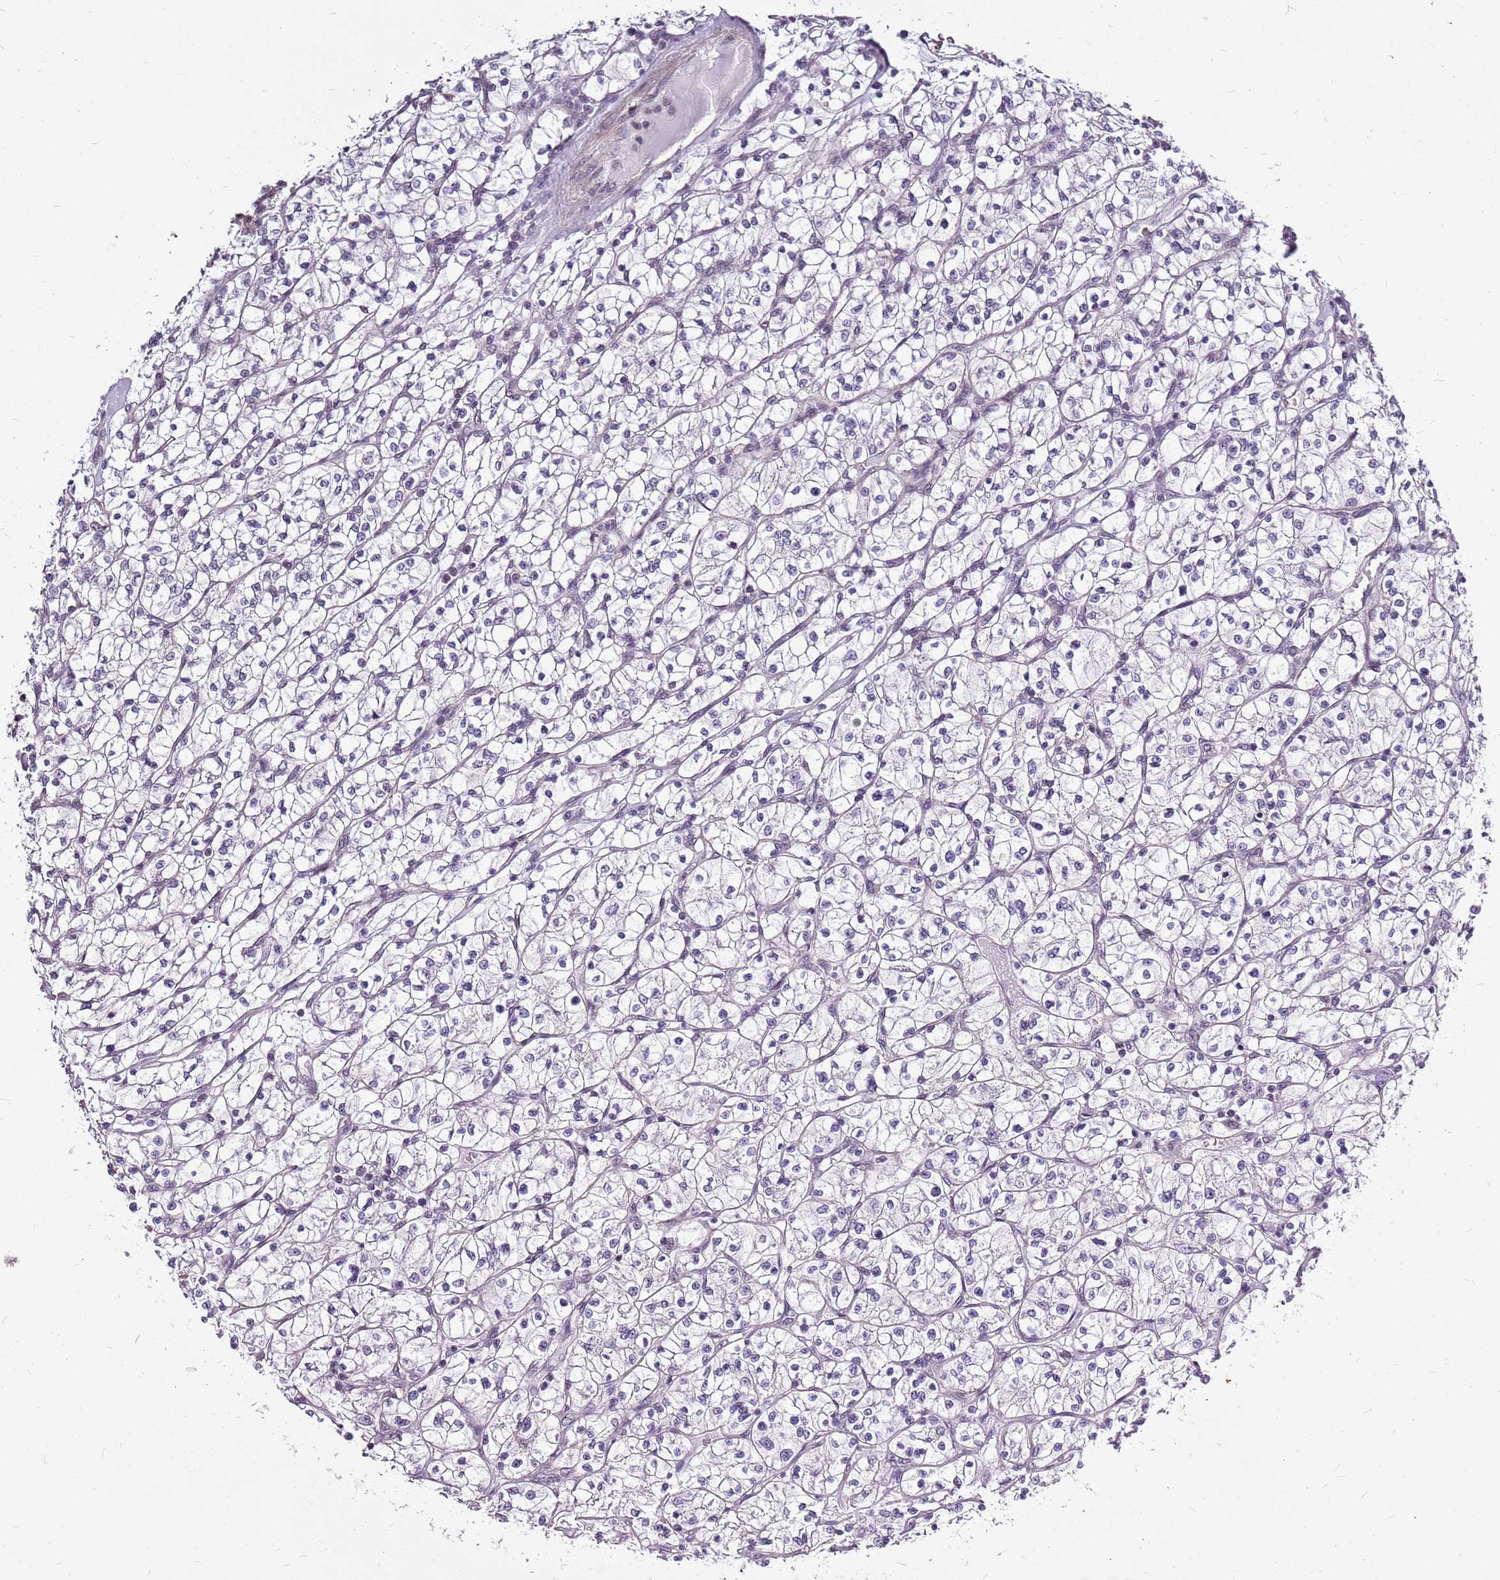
{"staining": {"intensity": "negative", "quantity": "none", "location": "none"}, "tissue": "renal cancer", "cell_type": "Tumor cells", "image_type": "cancer", "snomed": [{"axis": "morphology", "description": "Adenocarcinoma, NOS"}, {"axis": "topography", "description": "Kidney"}], "caption": "High power microscopy micrograph of an immunohistochemistry (IHC) image of adenocarcinoma (renal), revealing no significant staining in tumor cells.", "gene": "CCDC166", "patient": {"sex": "female", "age": 64}}